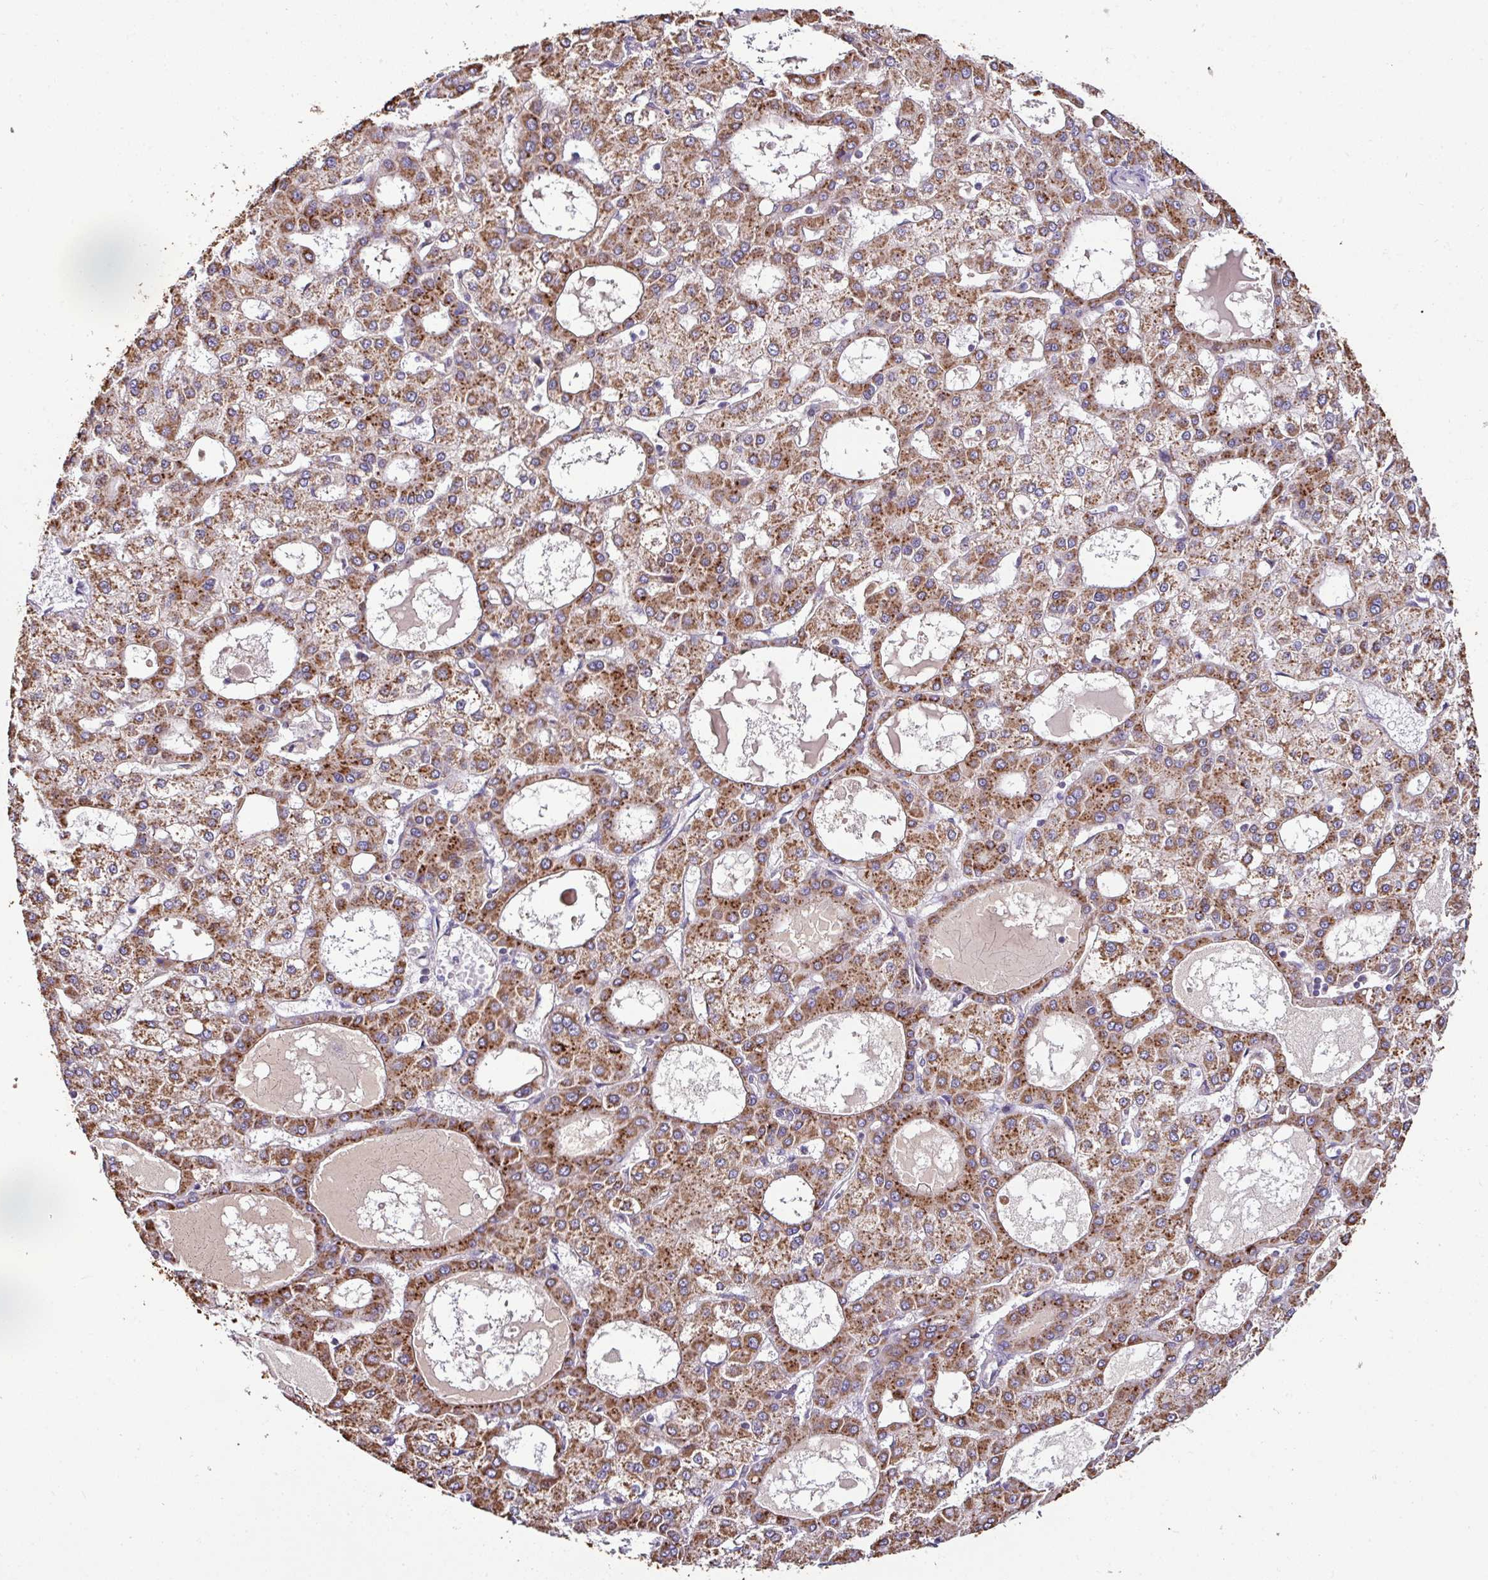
{"staining": {"intensity": "moderate", "quantity": ">75%", "location": "cytoplasmic/membranous"}, "tissue": "liver cancer", "cell_type": "Tumor cells", "image_type": "cancer", "snomed": [{"axis": "morphology", "description": "Carcinoma, Hepatocellular, NOS"}, {"axis": "topography", "description": "Liver"}], "caption": "Approximately >75% of tumor cells in liver cancer display moderate cytoplasmic/membranous protein staining as visualized by brown immunohistochemical staining.", "gene": "CPD", "patient": {"sex": "male", "age": 47}}